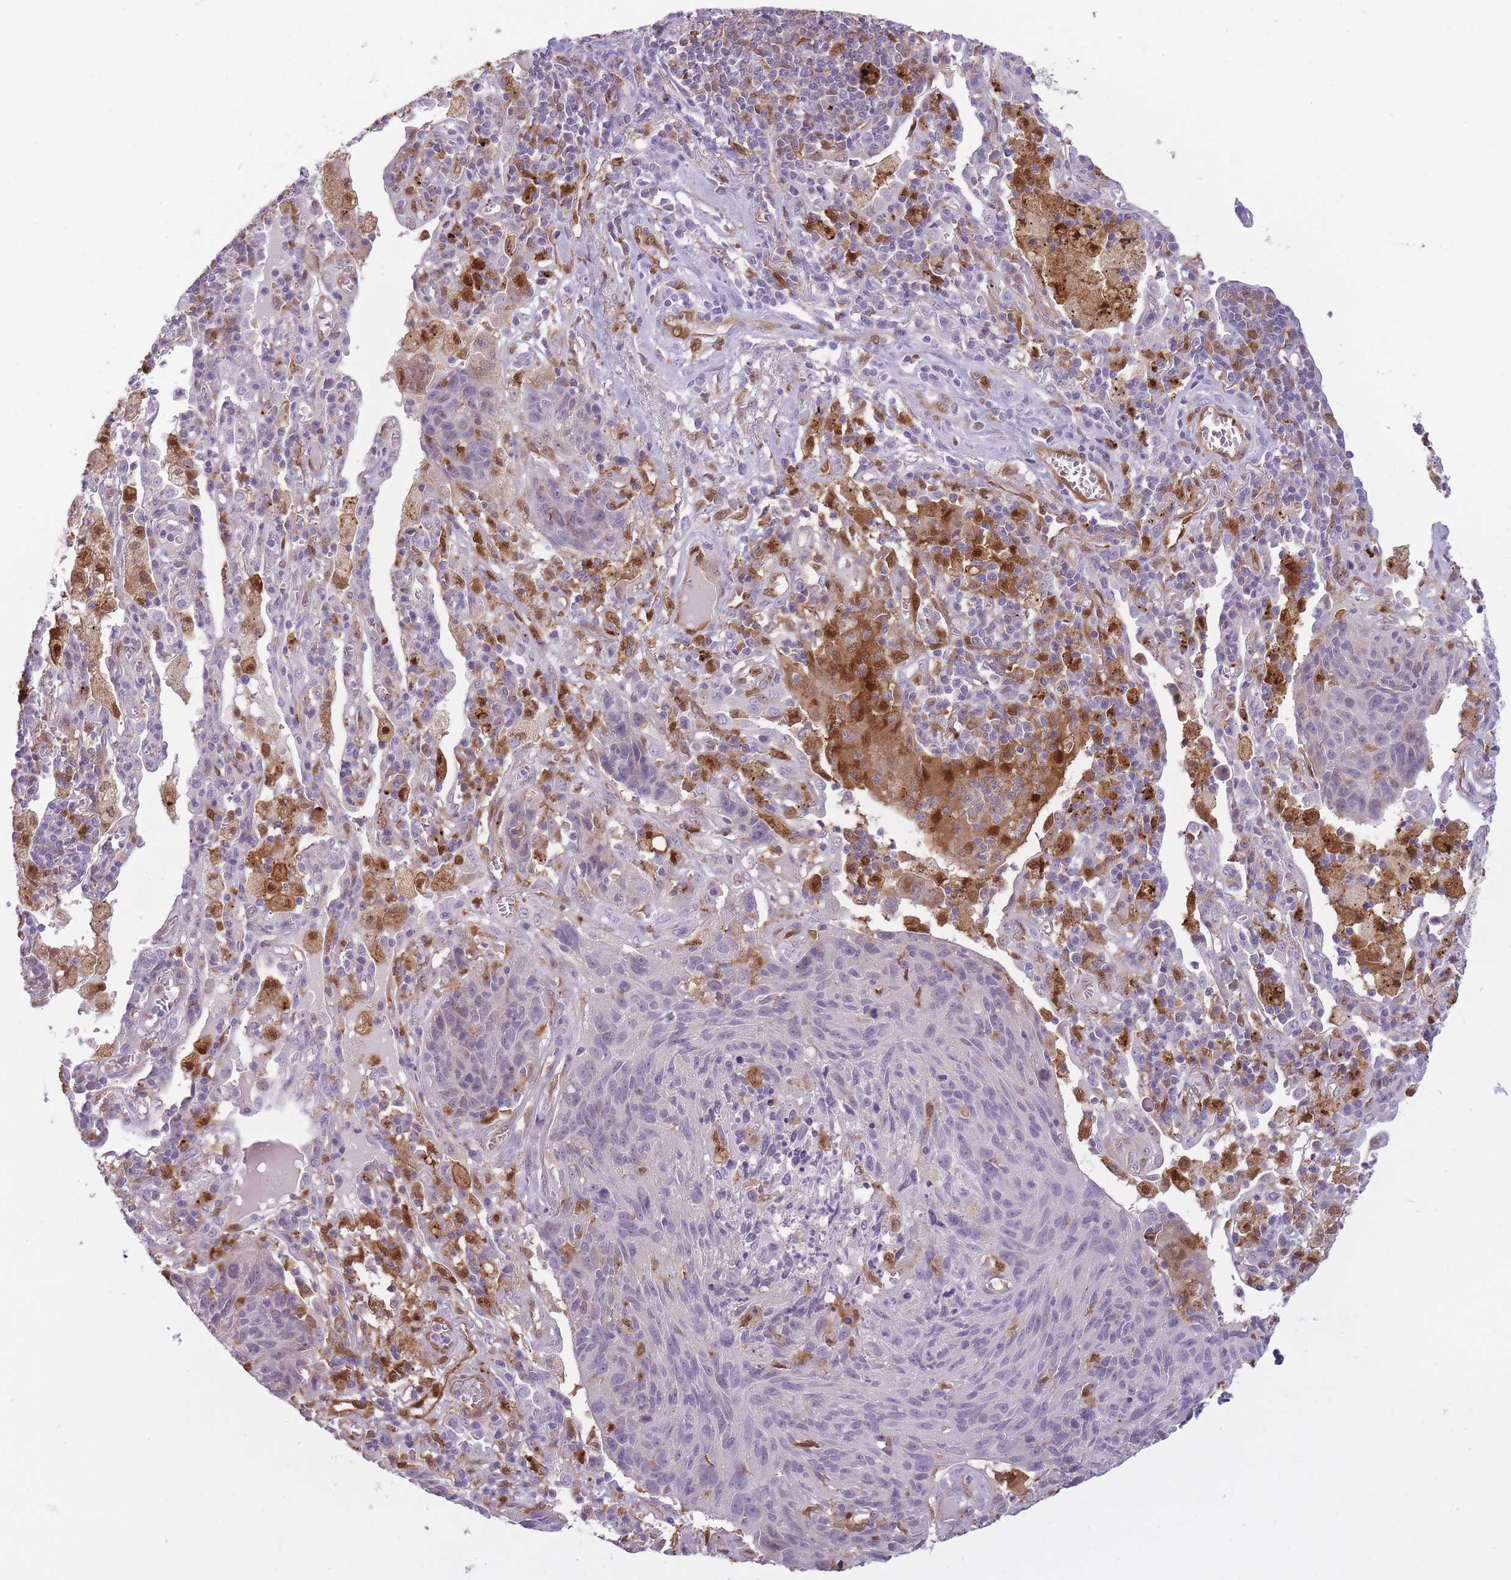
{"staining": {"intensity": "negative", "quantity": "none", "location": "none"}, "tissue": "lung cancer", "cell_type": "Tumor cells", "image_type": "cancer", "snomed": [{"axis": "morphology", "description": "Squamous cell carcinoma, NOS"}, {"axis": "topography", "description": "Lung"}], "caption": "The IHC image has no significant staining in tumor cells of lung cancer (squamous cell carcinoma) tissue.", "gene": "LGALS9", "patient": {"sex": "female", "age": 66}}